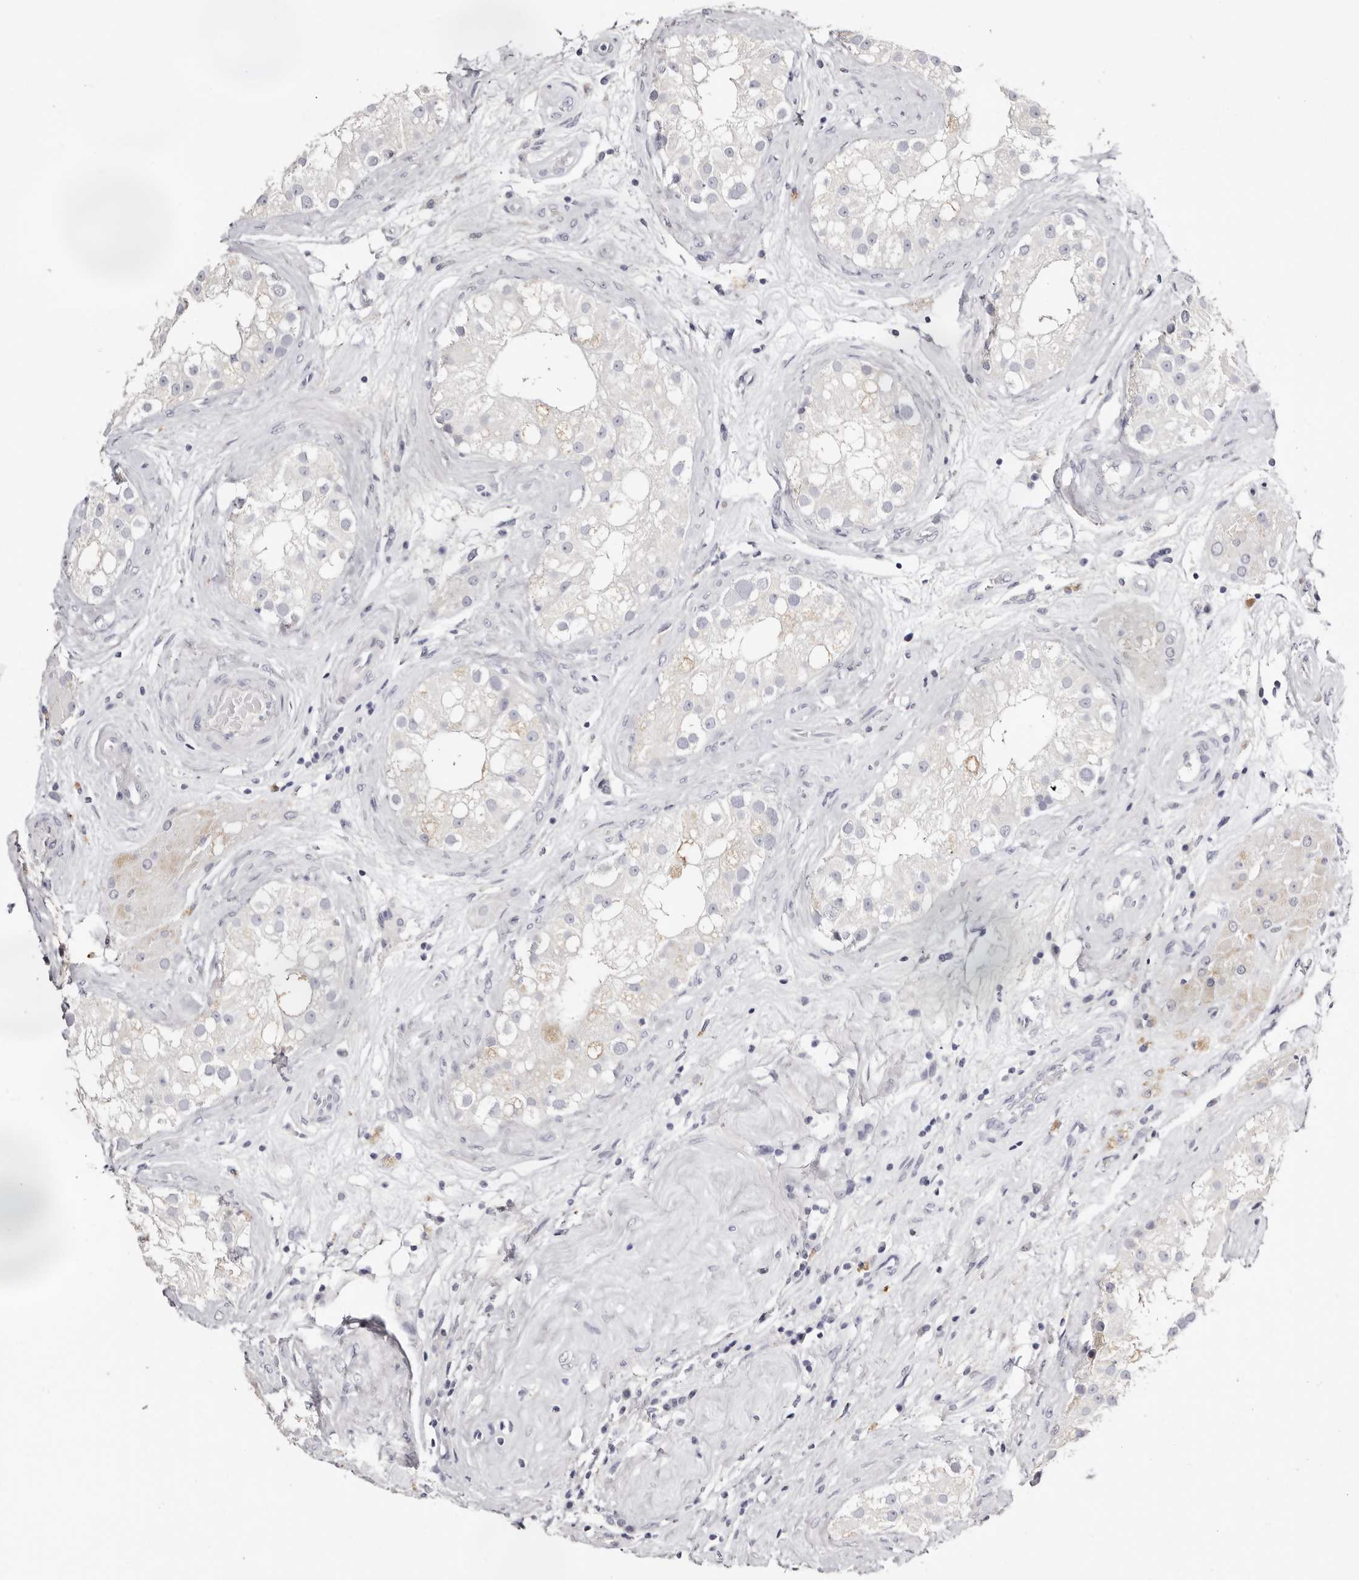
{"staining": {"intensity": "negative", "quantity": "none", "location": "none"}, "tissue": "testis", "cell_type": "Cells in seminiferous ducts", "image_type": "normal", "snomed": [{"axis": "morphology", "description": "Normal tissue, NOS"}, {"axis": "topography", "description": "Testis"}], "caption": "Immunohistochemistry histopathology image of unremarkable testis stained for a protein (brown), which shows no positivity in cells in seminiferous ducts.", "gene": "AKNAD1", "patient": {"sex": "male", "age": 84}}